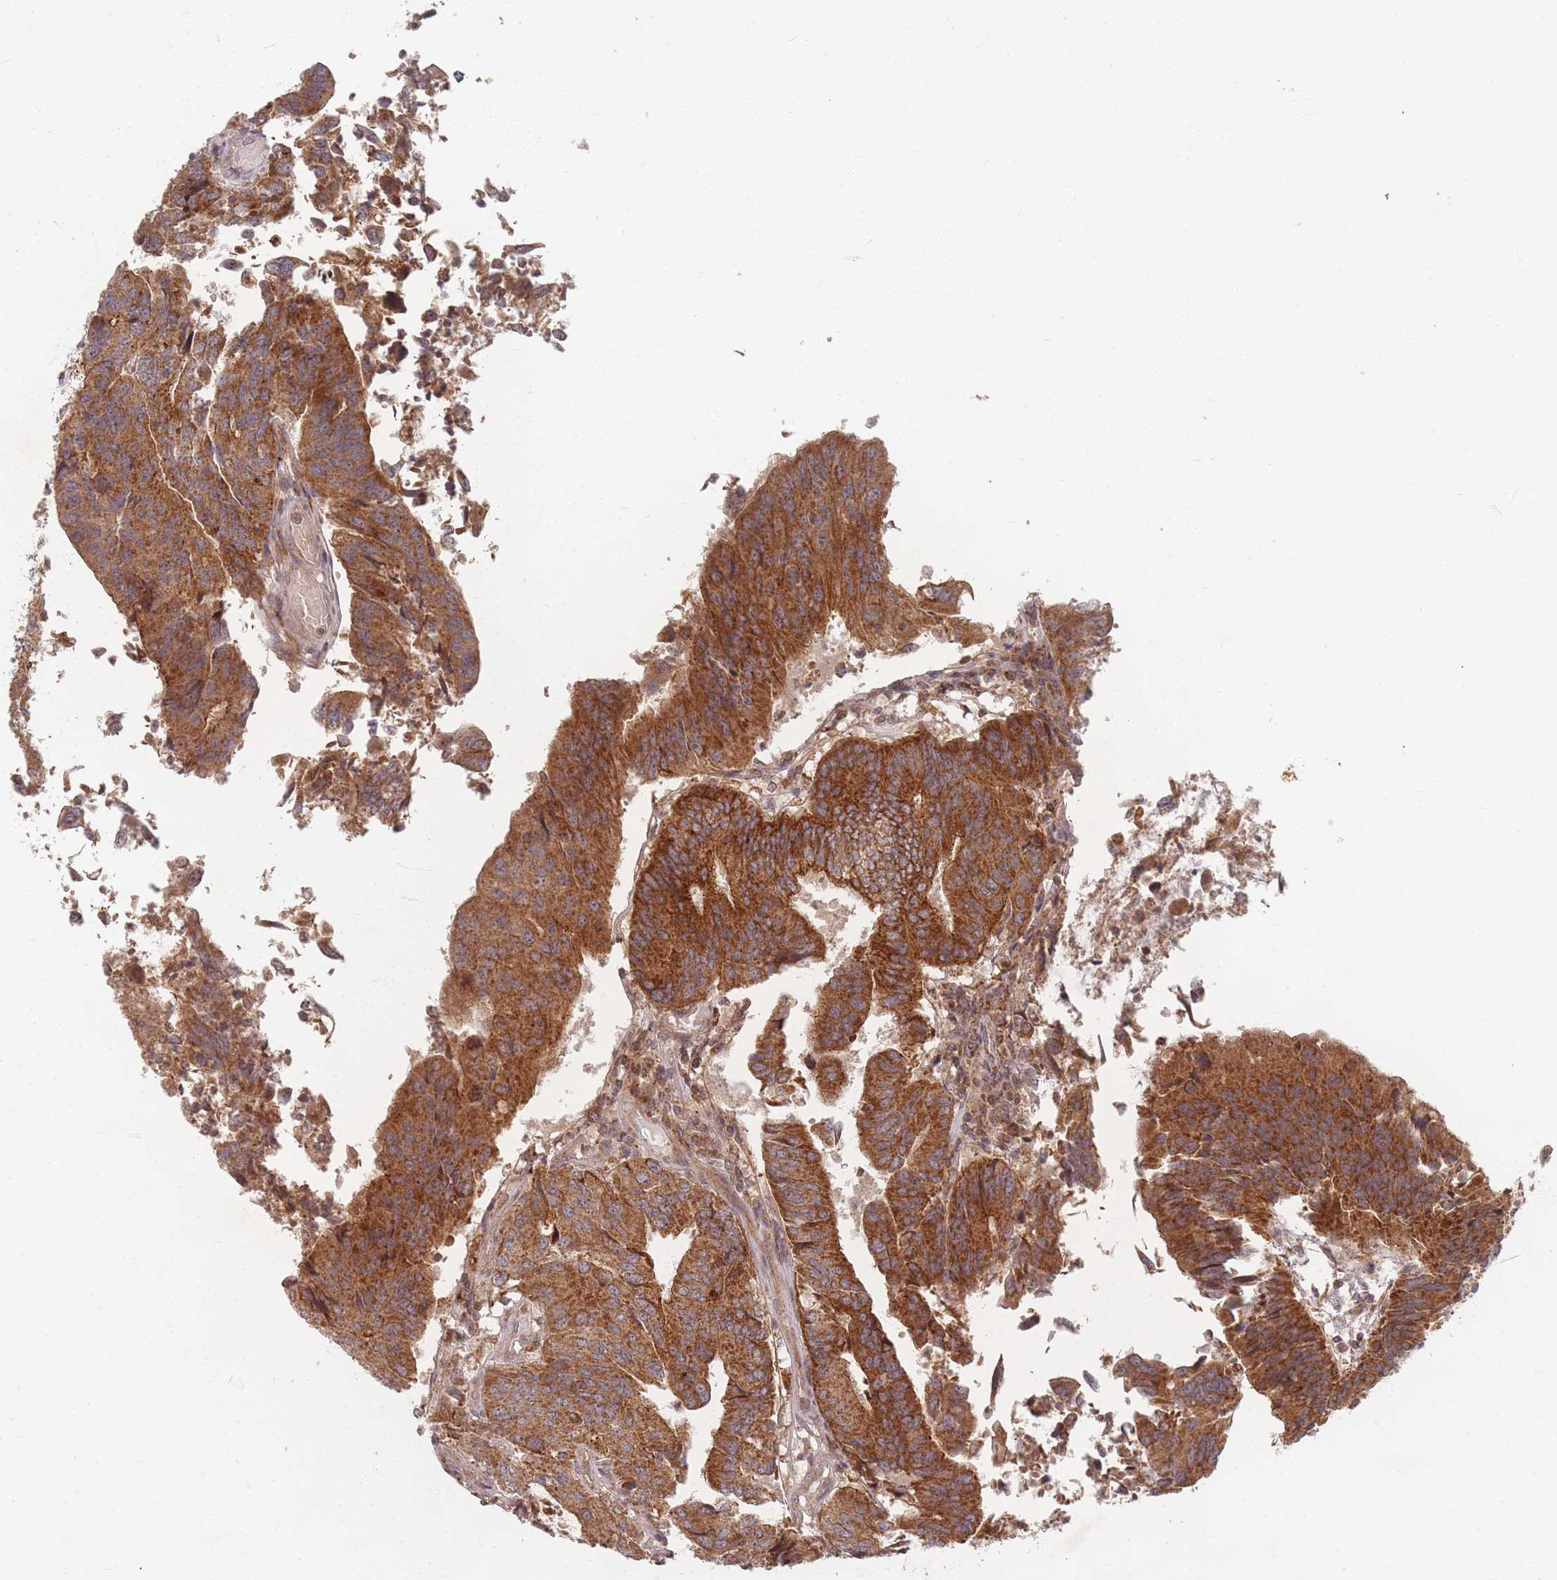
{"staining": {"intensity": "strong", "quantity": ">75%", "location": "cytoplasmic/membranous"}, "tissue": "colorectal cancer", "cell_type": "Tumor cells", "image_type": "cancer", "snomed": [{"axis": "morphology", "description": "Adenocarcinoma, NOS"}, {"axis": "topography", "description": "Colon"}], "caption": "A high amount of strong cytoplasmic/membranous staining is identified in approximately >75% of tumor cells in adenocarcinoma (colorectal) tissue.", "gene": "RADX", "patient": {"sex": "female", "age": 67}}